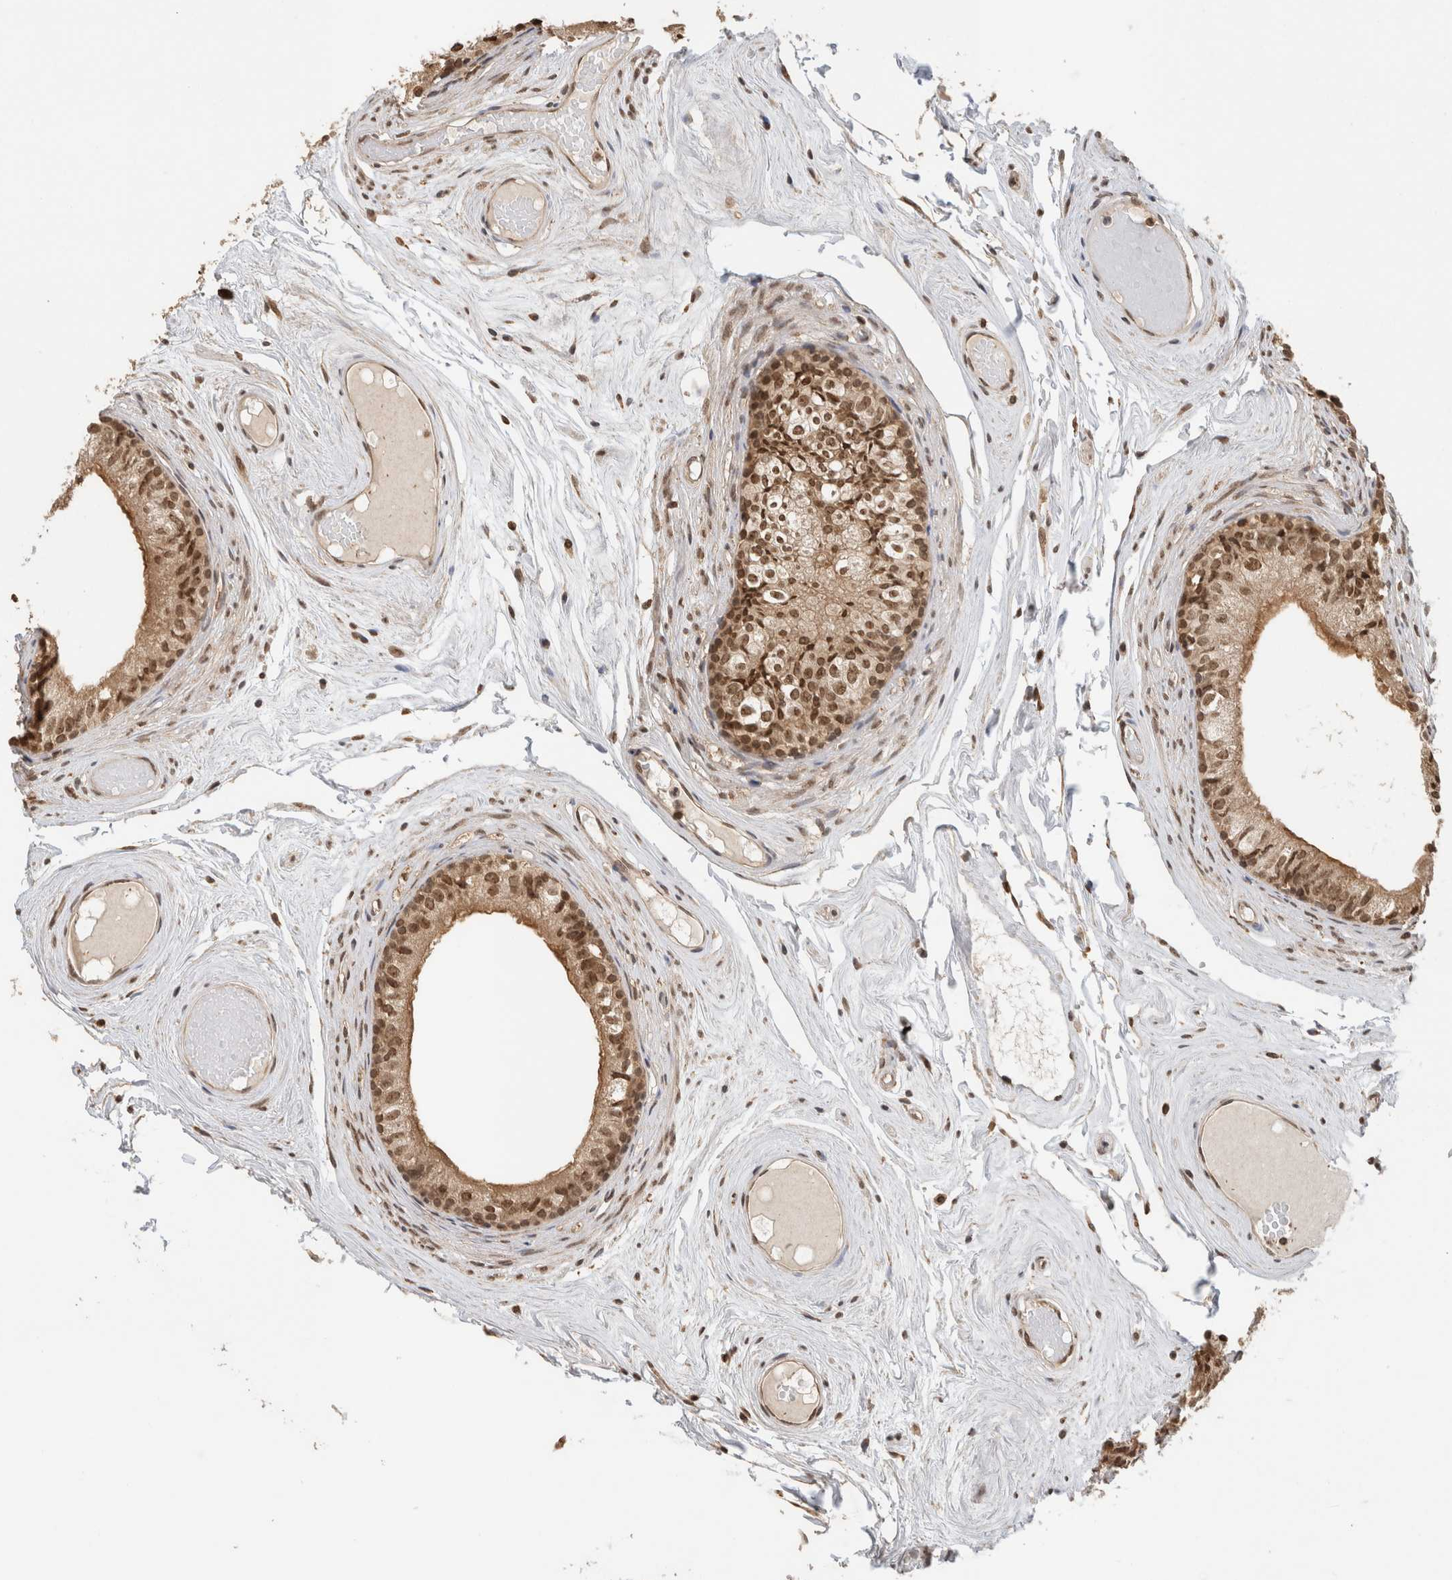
{"staining": {"intensity": "moderate", "quantity": ">75%", "location": "cytoplasmic/membranous,nuclear"}, "tissue": "epididymis", "cell_type": "Glandular cells", "image_type": "normal", "snomed": [{"axis": "morphology", "description": "Normal tissue, NOS"}, {"axis": "topography", "description": "Epididymis"}], "caption": "Benign epididymis reveals moderate cytoplasmic/membranous,nuclear staining in approximately >75% of glandular cells (DAB = brown stain, brightfield microscopy at high magnification)..", "gene": "C1orf21", "patient": {"sex": "male", "age": 79}}